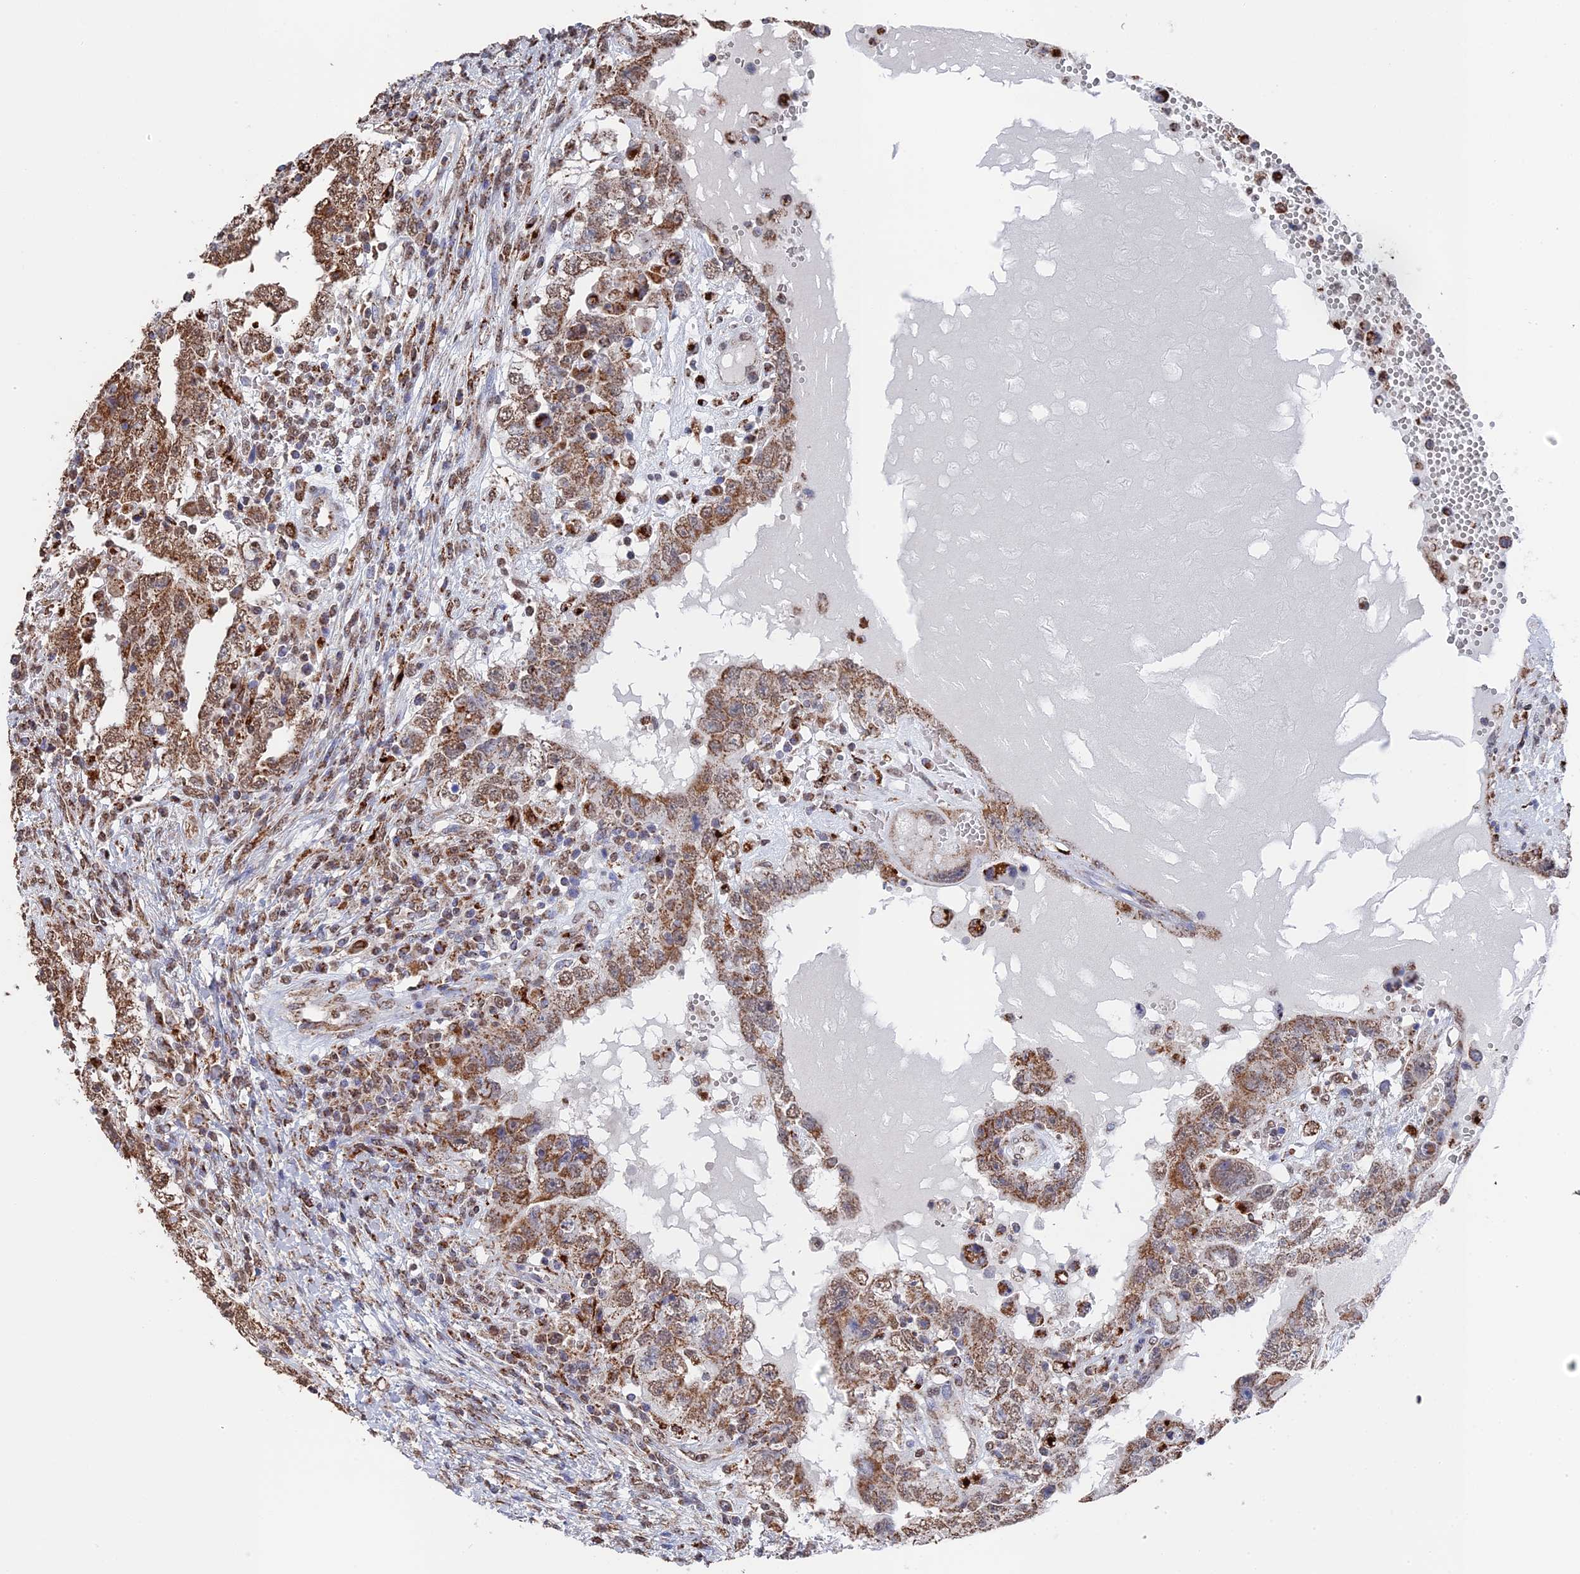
{"staining": {"intensity": "moderate", "quantity": ">75%", "location": "cytoplasmic/membranous"}, "tissue": "testis cancer", "cell_type": "Tumor cells", "image_type": "cancer", "snomed": [{"axis": "morphology", "description": "Carcinoma, Embryonal, NOS"}, {"axis": "topography", "description": "Testis"}], "caption": "Immunohistochemical staining of embryonal carcinoma (testis) displays medium levels of moderate cytoplasmic/membranous protein staining in approximately >75% of tumor cells. (DAB IHC, brown staining for protein, blue staining for nuclei).", "gene": "SMG9", "patient": {"sex": "male", "age": 26}}